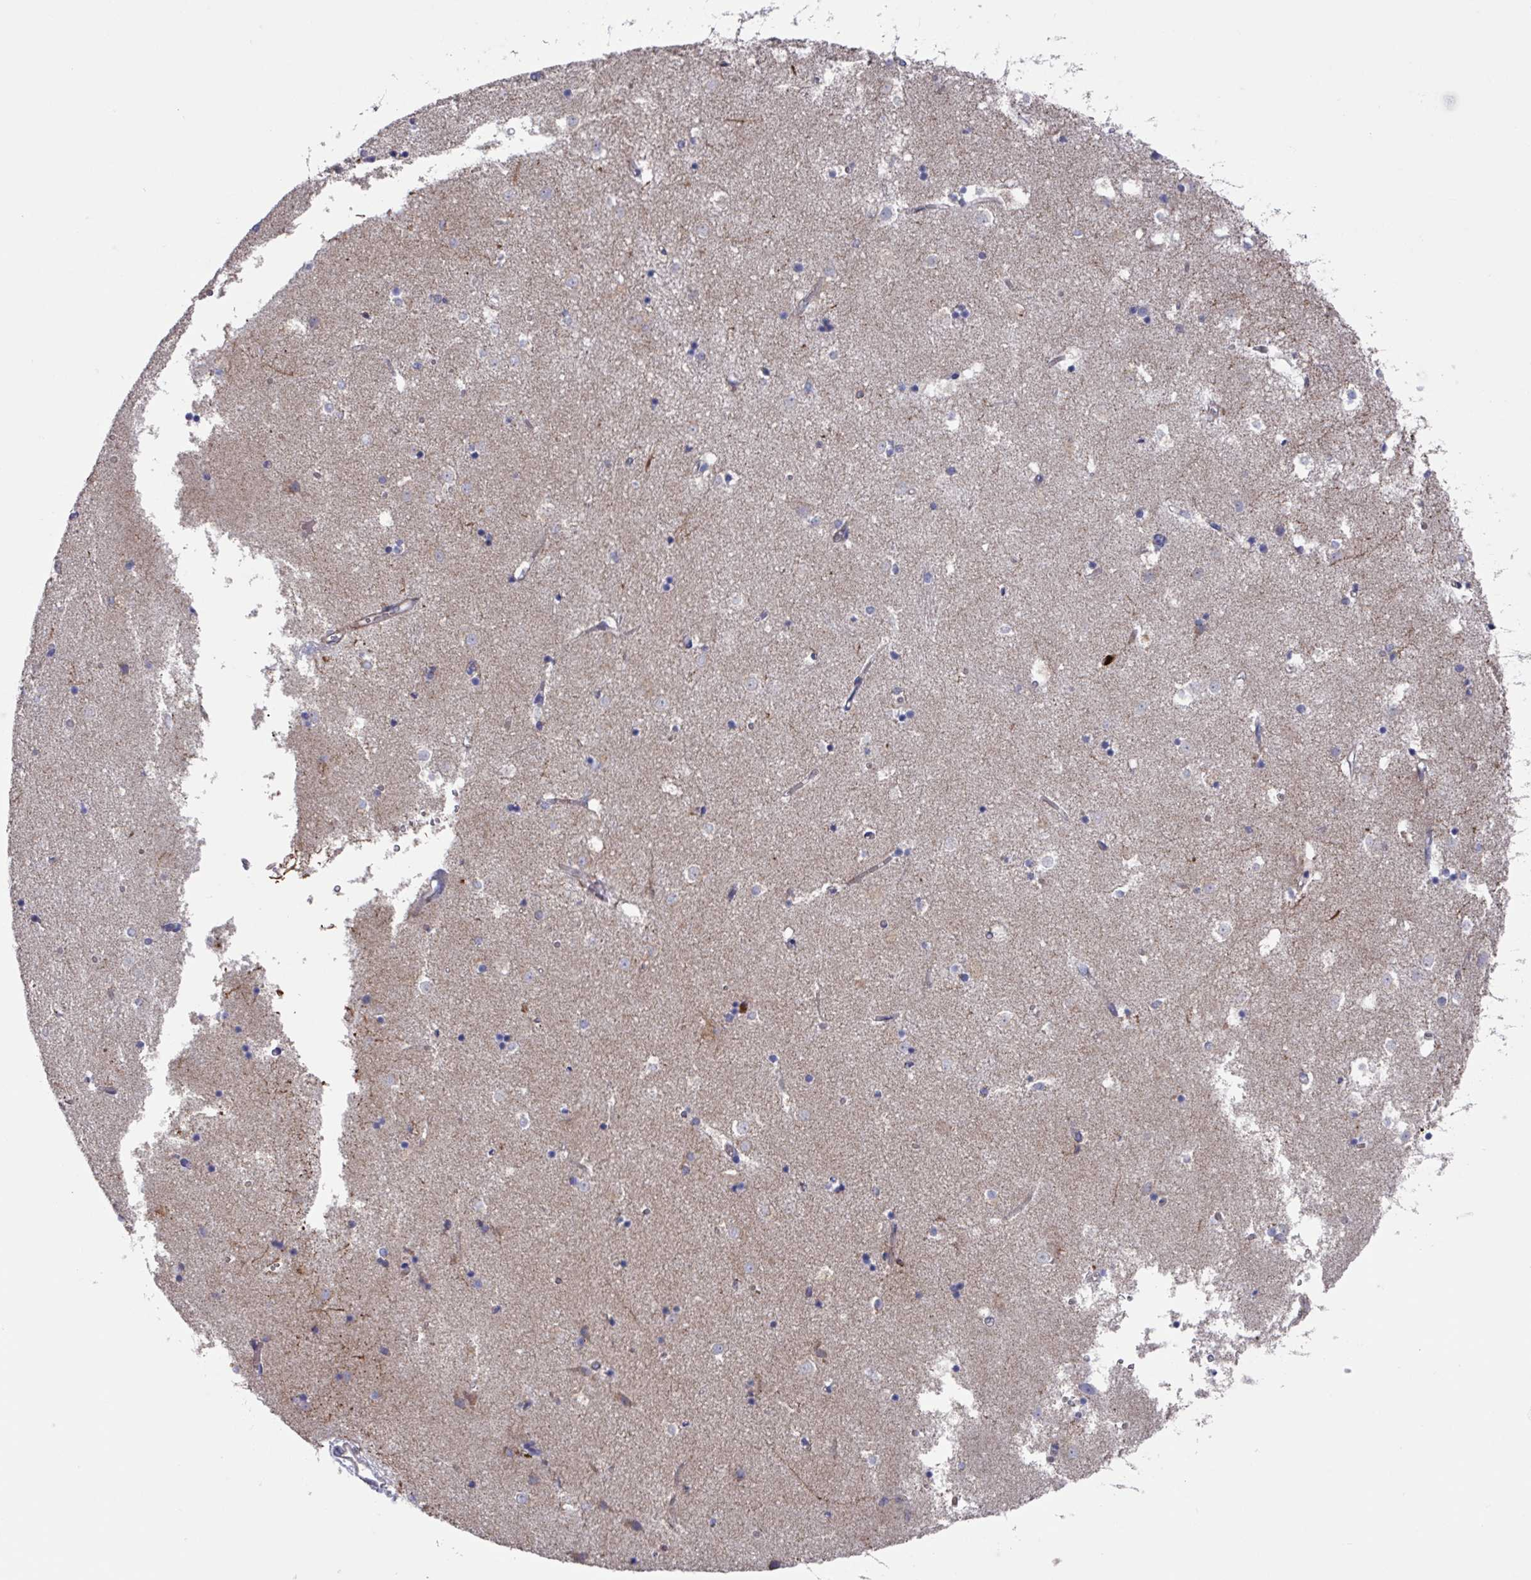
{"staining": {"intensity": "weak", "quantity": "25%-75%", "location": "cytoplasmic/membranous"}, "tissue": "caudate", "cell_type": "Glial cells", "image_type": "normal", "snomed": [{"axis": "morphology", "description": "Normal tissue, NOS"}, {"axis": "topography", "description": "Lateral ventricle wall"}], "caption": "This micrograph shows immunohistochemistry (IHC) staining of unremarkable human caudate, with low weak cytoplasmic/membranous positivity in approximately 25%-75% of glial cells.", "gene": "UQCC2", "patient": {"sex": "female", "age": 52}}